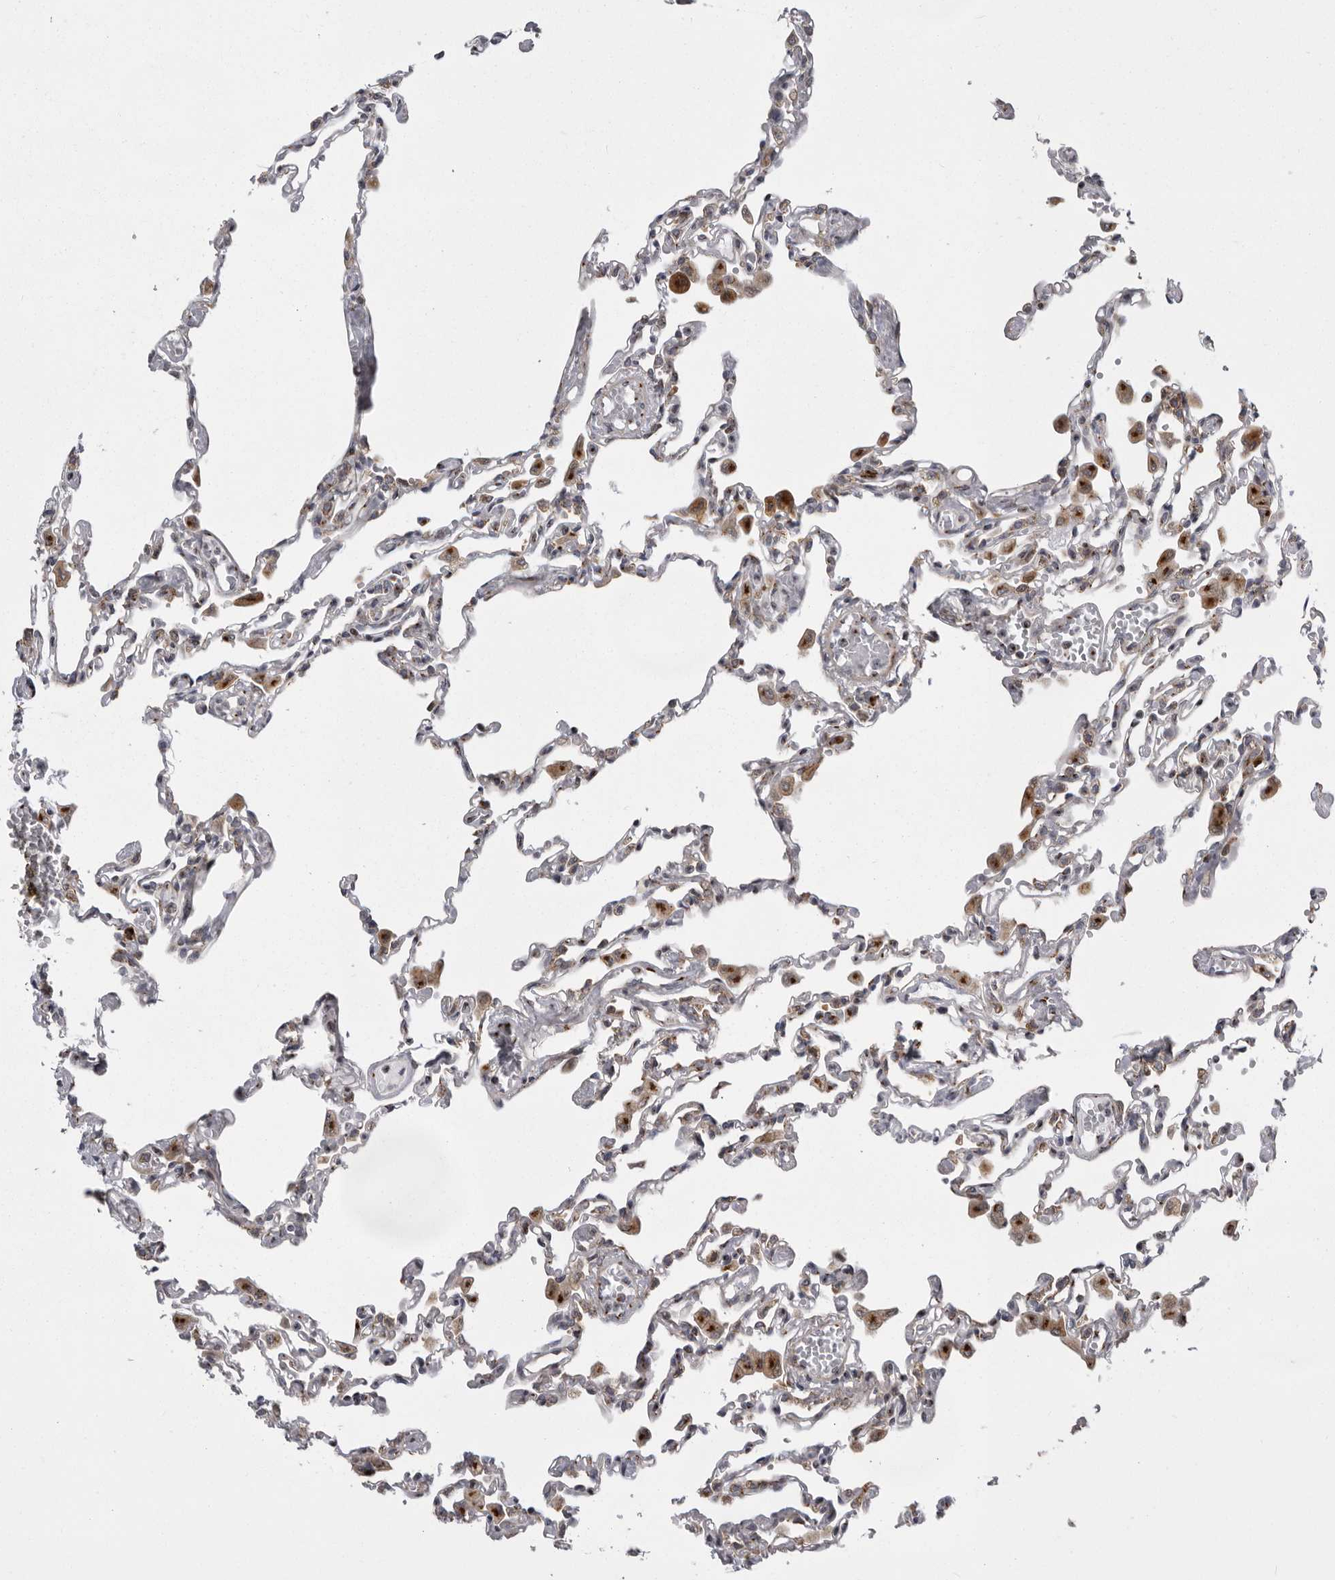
{"staining": {"intensity": "weak", "quantity": ">75%", "location": "cytoplasmic/membranous"}, "tissue": "lung", "cell_type": "Alveolar cells", "image_type": "normal", "snomed": [{"axis": "morphology", "description": "Normal tissue, NOS"}, {"axis": "topography", "description": "Bronchus"}, {"axis": "topography", "description": "Lung"}], "caption": "Protein staining exhibits weak cytoplasmic/membranous expression in about >75% of alveolar cells in benign lung.", "gene": "WDR47", "patient": {"sex": "female", "age": 49}}